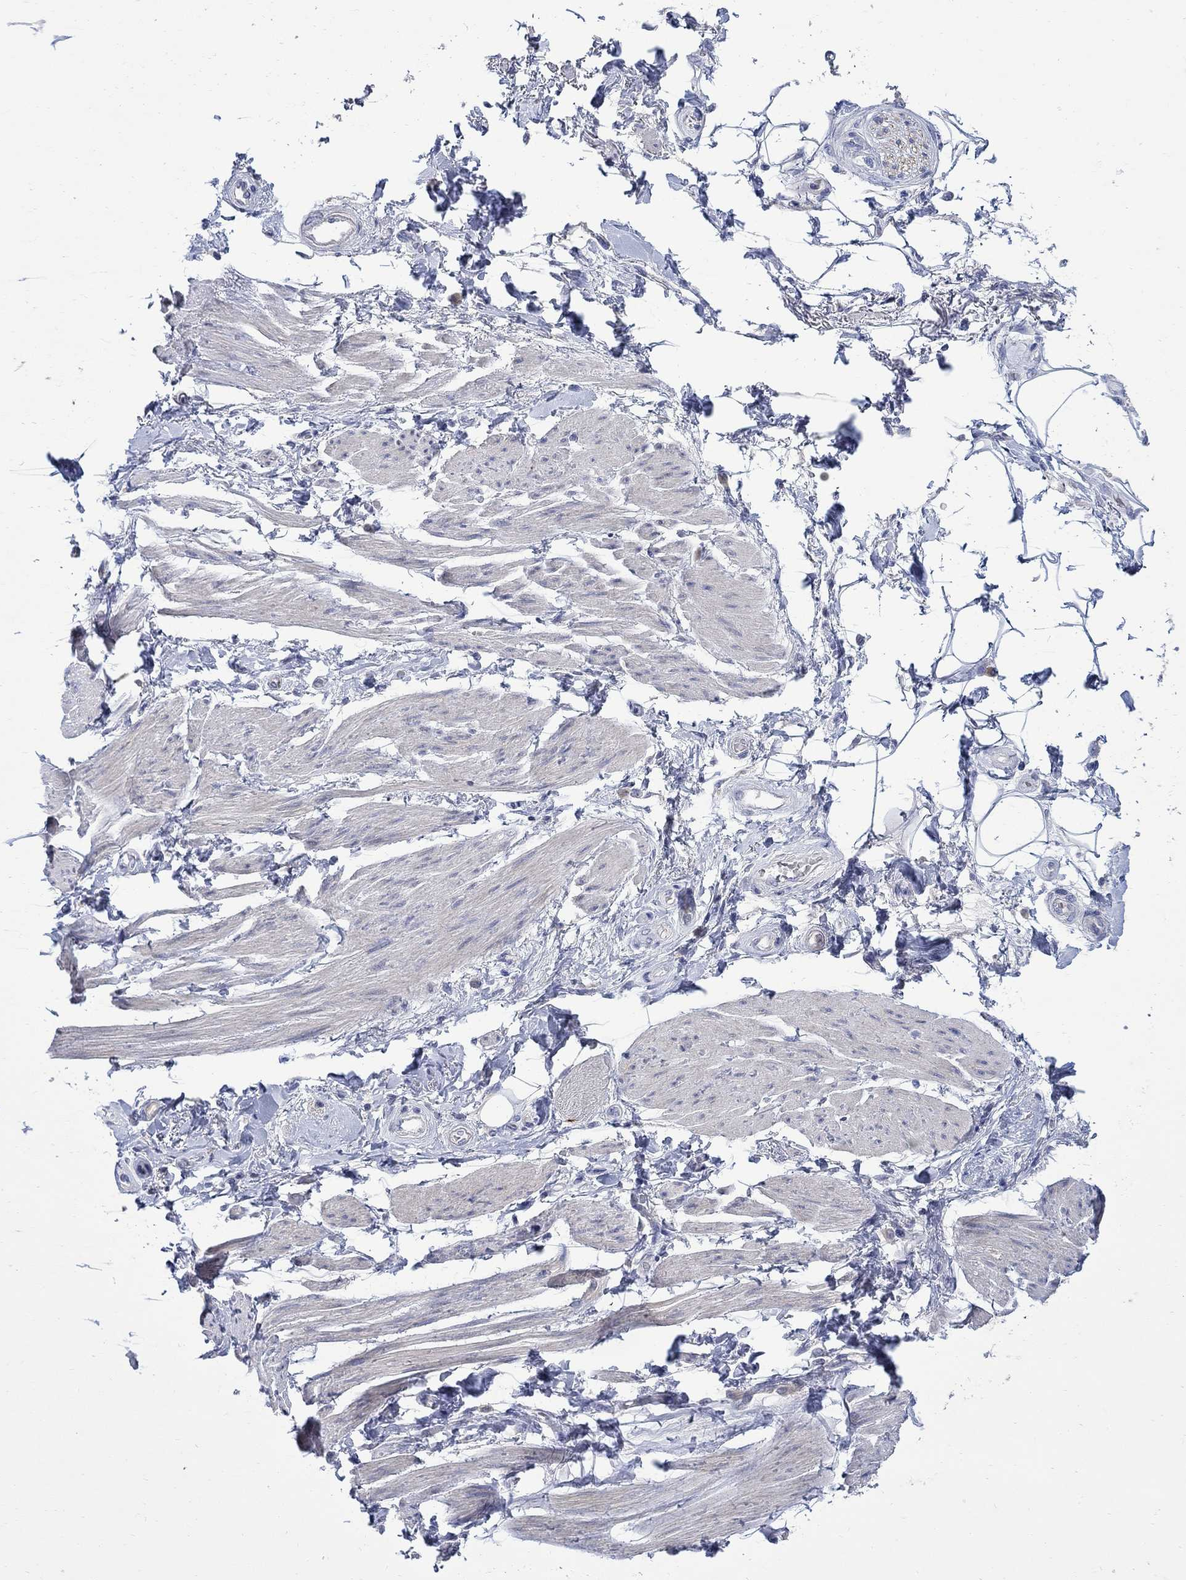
{"staining": {"intensity": "negative", "quantity": "none", "location": "none"}, "tissue": "adipose tissue", "cell_type": "Adipocytes", "image_type": "normal", "snomed": [{"axis": "morphology", "description": "Normal tissue, NOS"}, {"axis": "topography", "description": "Skeletal muscle"}, {"axis": "topography", "description": "Anal"}, {"axis": "topography", "description": "Peripheral nerve tissue"}], "caption": "Image shows no significant protein staining in adipocytes of benign adipose tissue. Nuclei are stained in blue.", "gene": "DLK1", "patient": {"sex": "male", "age": 53}}